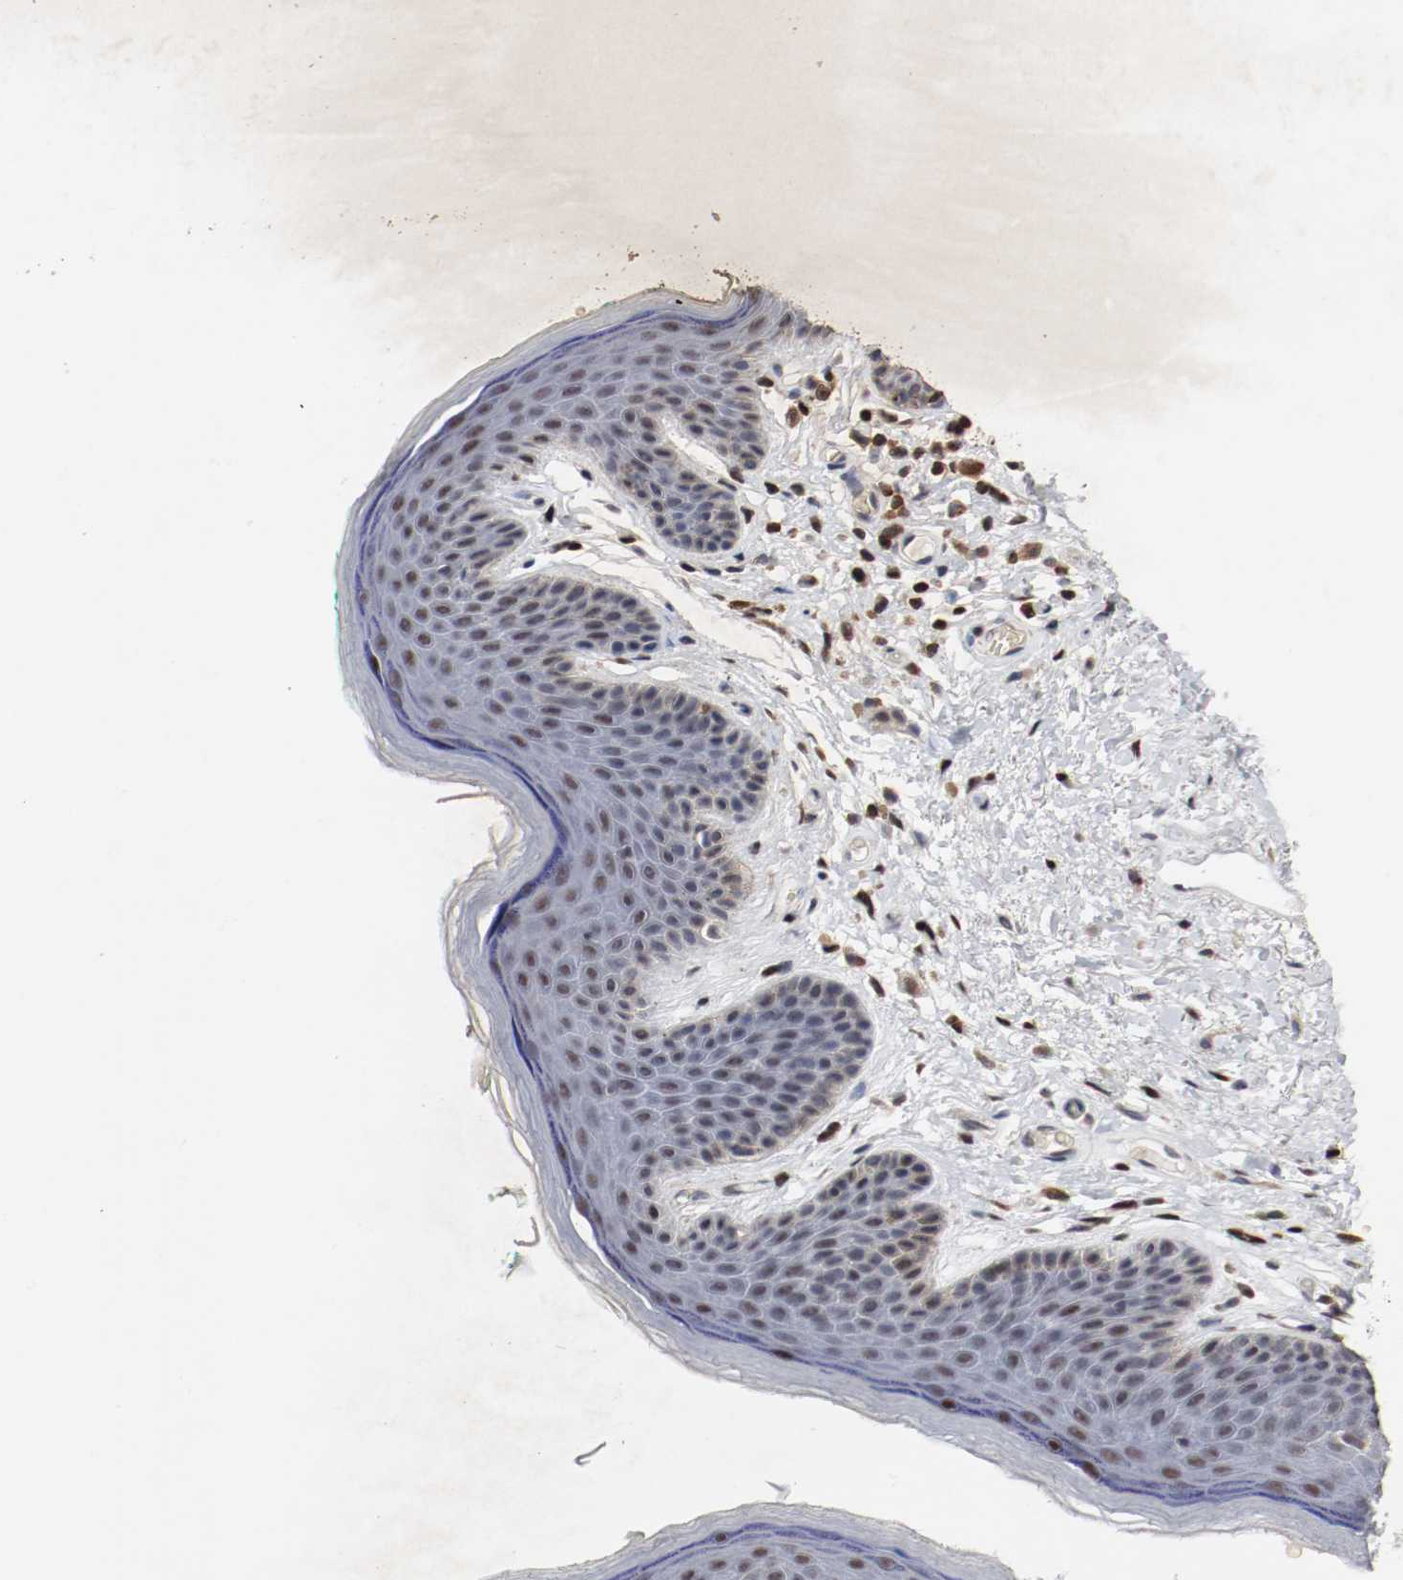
{"staining": {"intensity": "moderate", "quantity": "25%-75%", "location": "nuclear"}, "tissue": "skin", "cell_type": "Epidermal cells", "image_type": "normal", "snomed": [{"axis": "morphology", "description": "Normal tissue, NOS"}, {"axis": "topography", "description": "Anal"}], "caption": "Immunohistochemical staining of unremarkable skin demonstrates medium levels of moderate nuclear positivity in about 25%-75% of epidermal cells. The staining was performed using DAB, with brown indicating positive protein expression. Nuclei are stained blue with hematoxylin.", "gene": "JUND", "patient": {"sex": "male", "age": 74}}